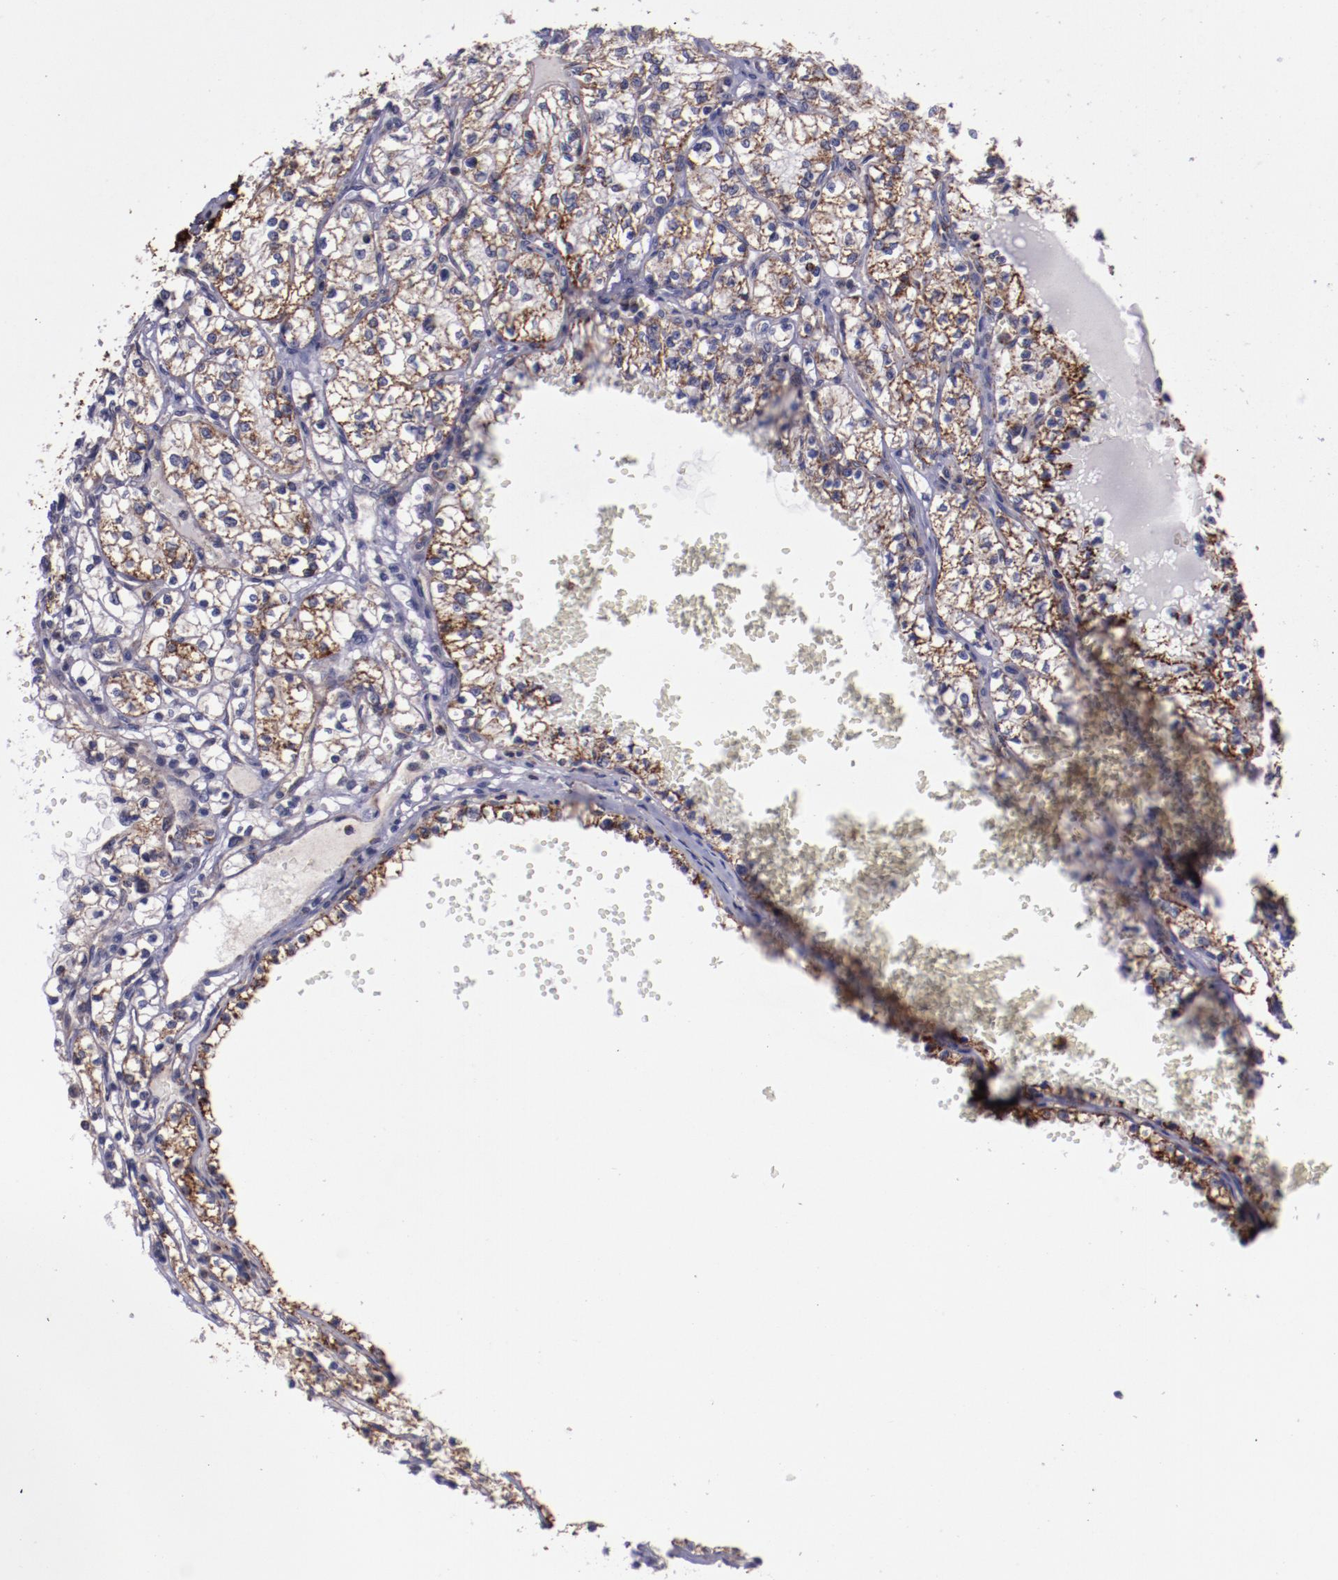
{"staining": {"intensity": "moderate", "quantity": "25%-75%", "location": "cytoplasmic/membranous"}, "tissue": "renal cancer", "cell_type": "Tumor cells", "image_type": "cancer", "snomed": [{"axis": "morphology", "description": "Adenocarcinoma, NOS"}, {"axis": "topography", "description": "Kidney"}], "caption": "This image shows immunohistochemistry (IHC) staining of human renal cancer (adenocarcinoma), with medium moderate cytoplasmic/membranous staining in approximately 25%-75% of tumor cells.", "gene": "LONP1", "patient": {"sex": "male", "age": 61}}